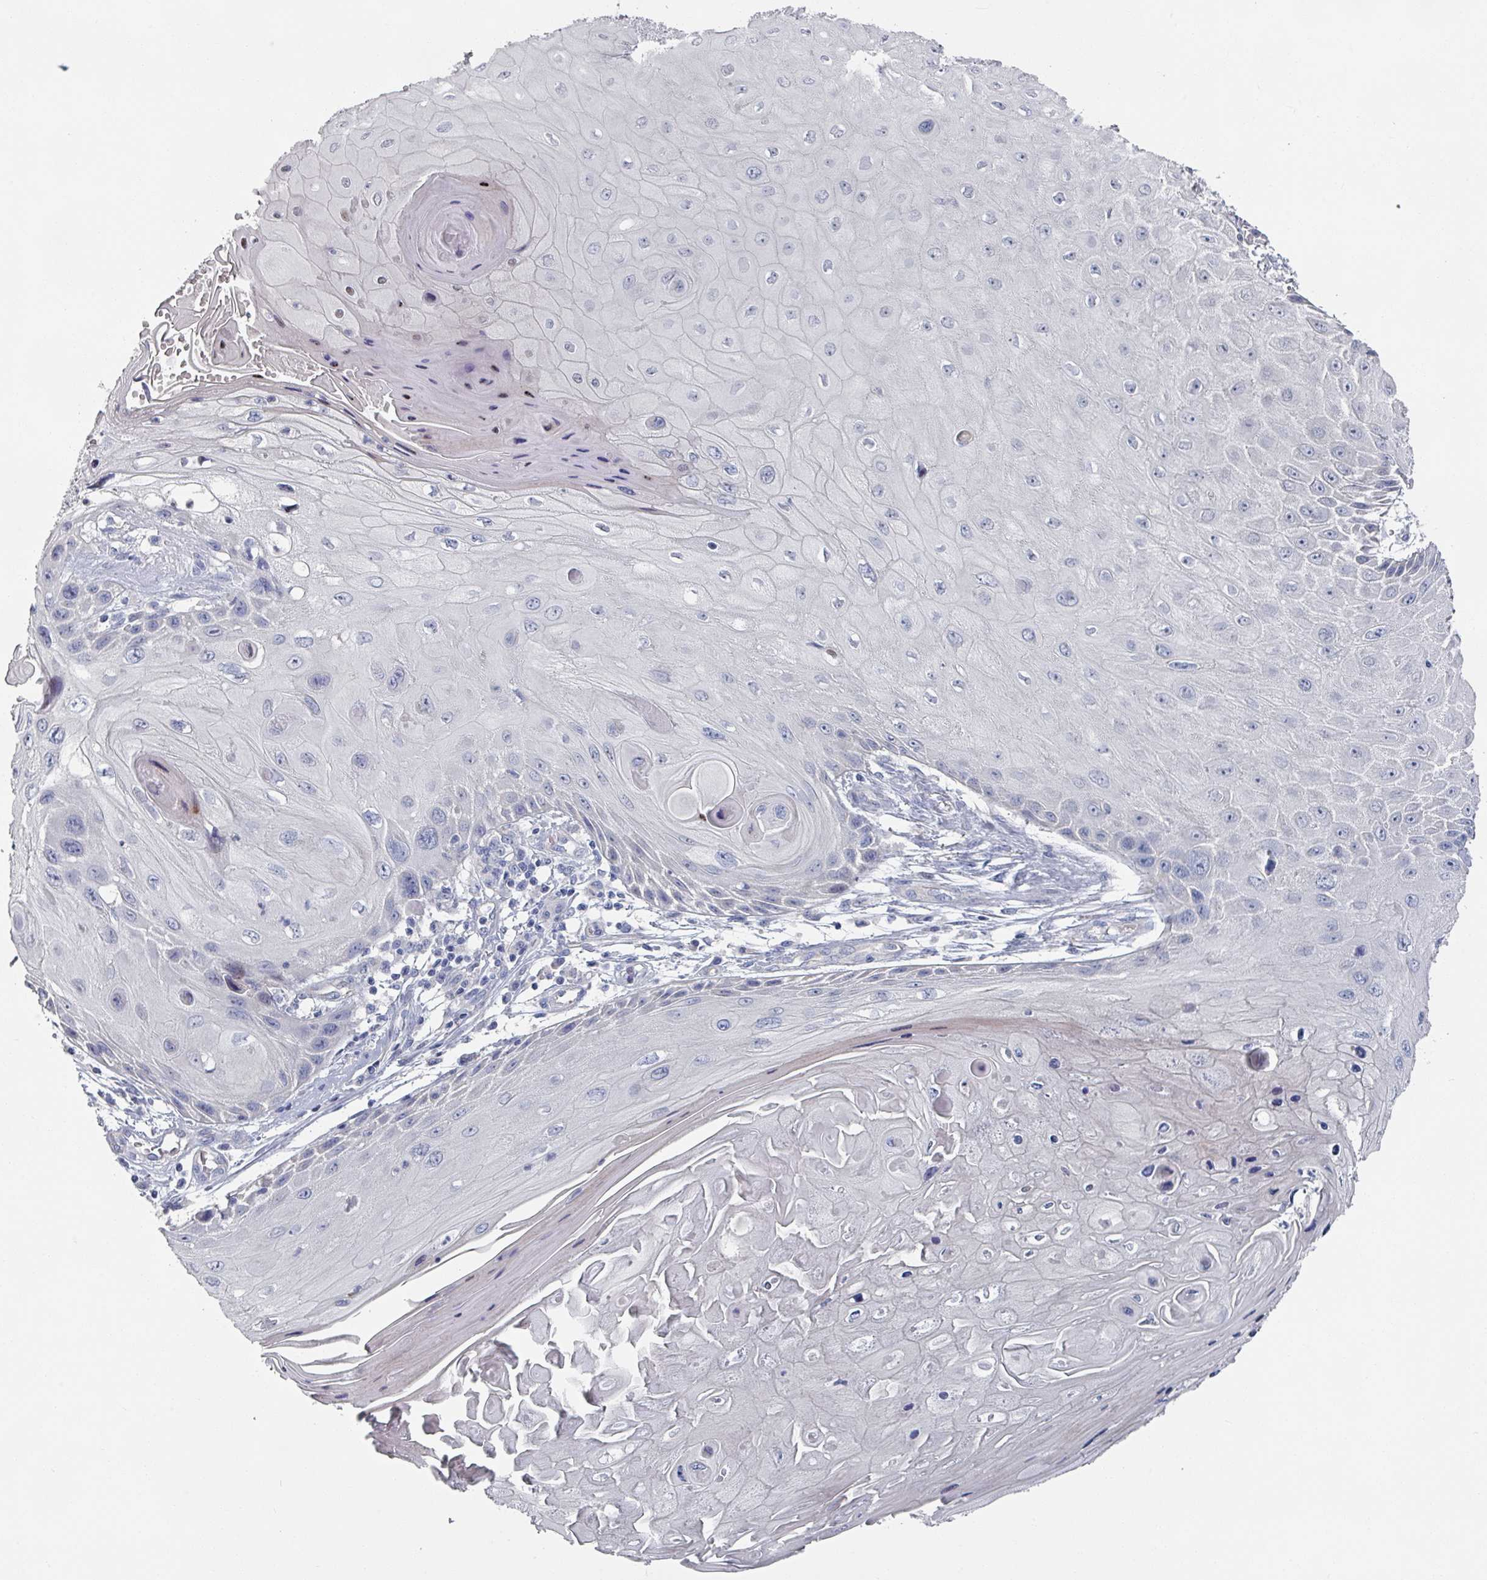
{"staining": {"intensity": "negative", "quantity": "none", "location": "none"}, "tissue": "skin cancer", "cell_type": "Tumor cells", "image_type": "cancer", "snomed": [{"axis": "morphology", "description": "Squamous cell carcinoma, NOS"}, {"axis": "topography", "description": "Skin"}, {"axis": "topography", "description": "Vulva"}], "caption": "This is an IHC image of human squamous cell carcinoma (skin). There is no positivity in tumor cells.", "gene": "EFL1", "patient": {"sex": "female", "age": 44}}